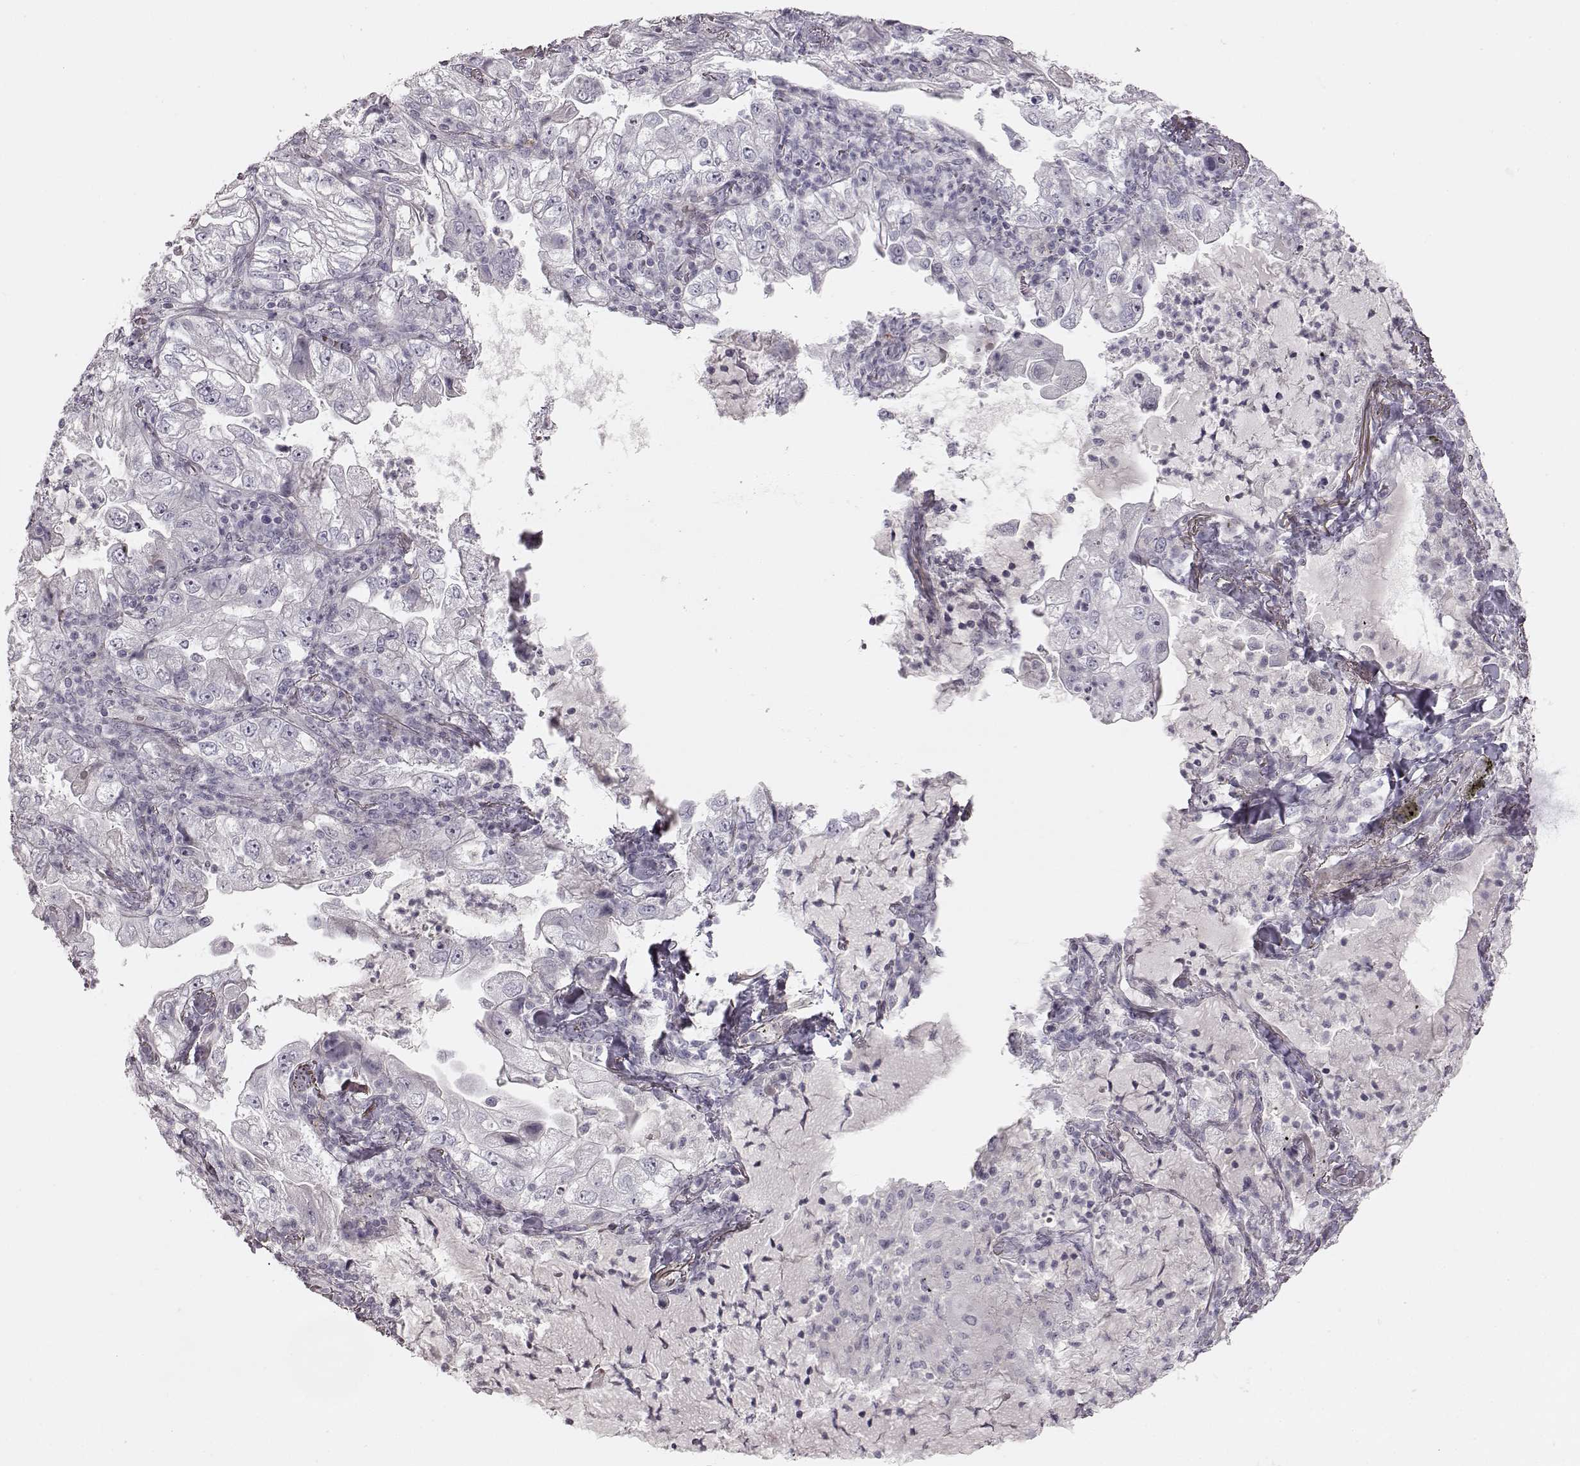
{"staining": {"intensity": "negative", "quantity": "none", "location": "none"}, "tissue": "lung cancer", "cell_type": "Tumor cells", "image_type": "cancer", "snomed": [{"axis": "morphology", "description": "Adenocarcinoma, NOS"}, {"axis": "topography", "description": "Lung"}], "caption": "Image shows no protein expression in tumor cells of lung adenocarcinoma tissue.", "gene": "PRLHR", "patient": {"sex": "female", "age": 73}}